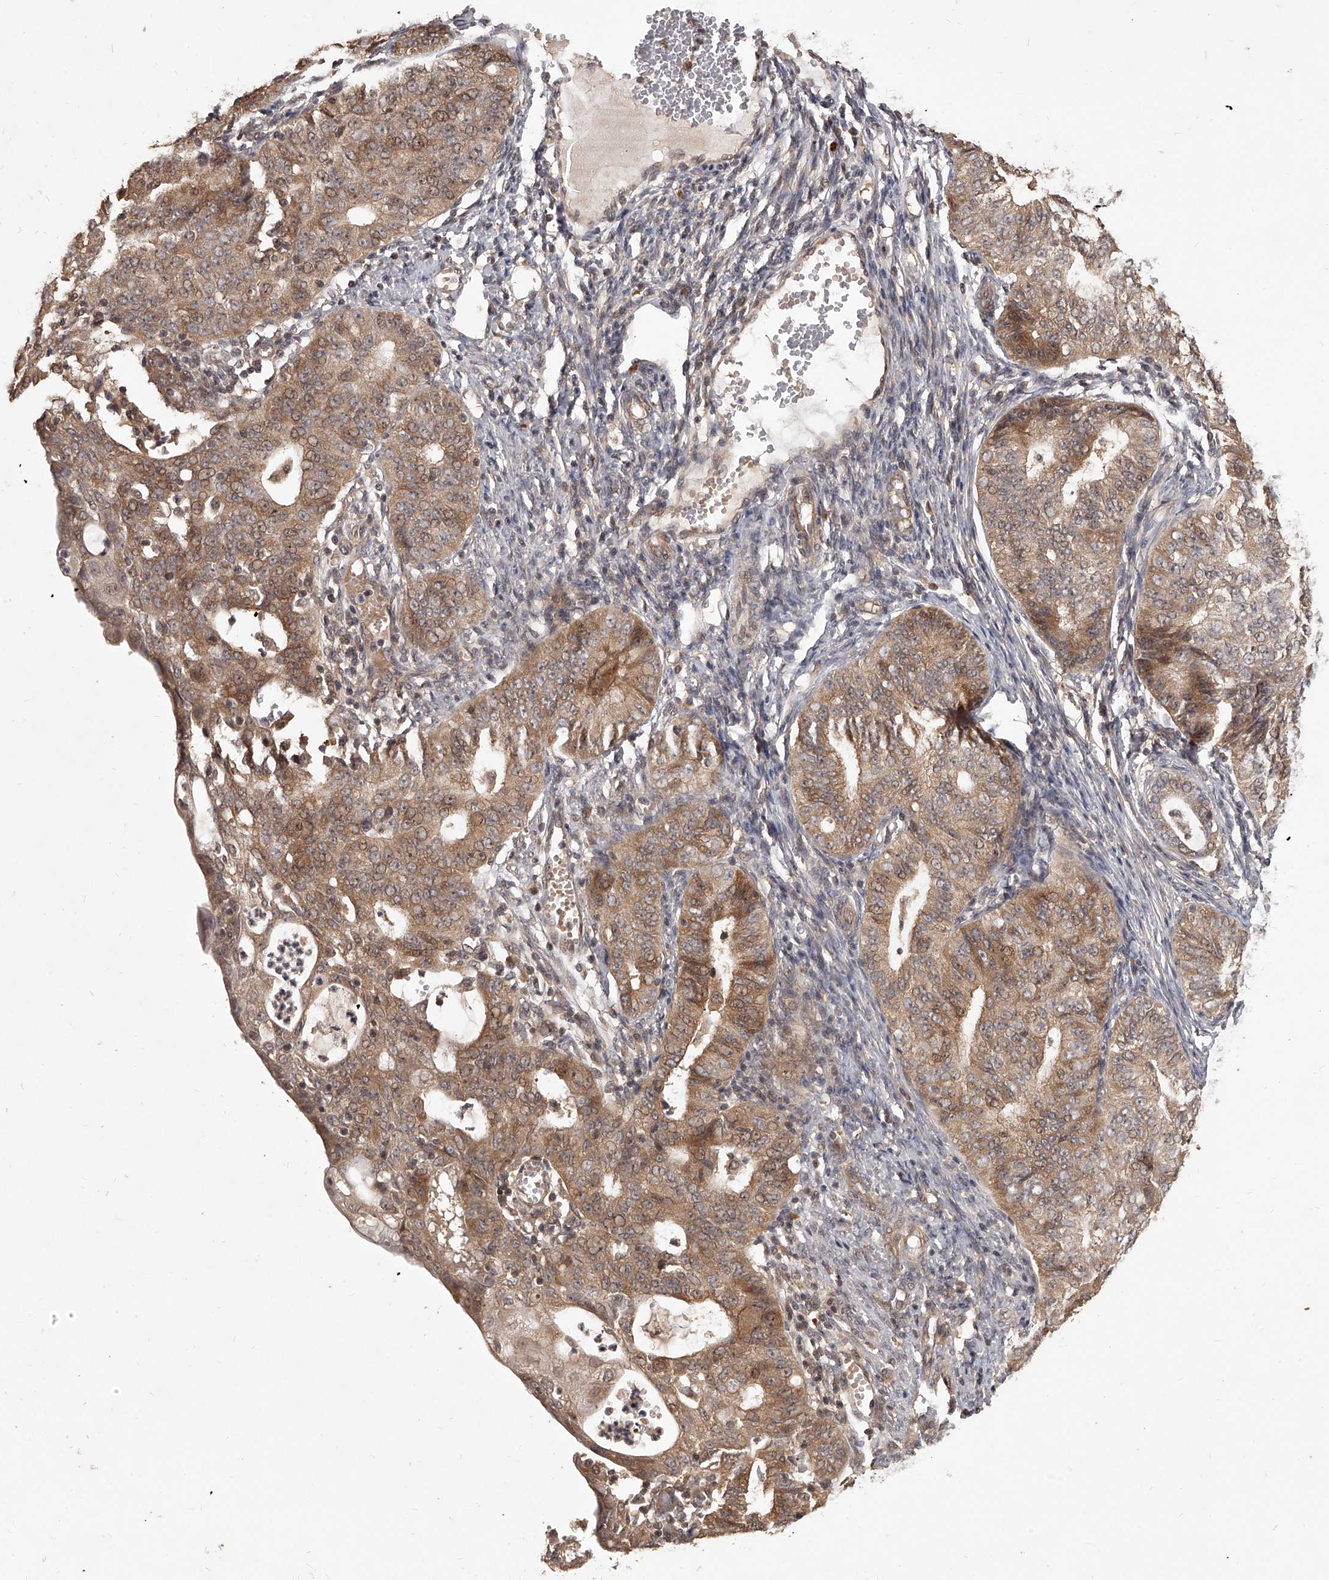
{"staining": {"intensity": "moderate", "quantity": ">75%", "location": "cytoplasmic/membranous"}, "tissue": "endometrial cancer", "cell_type": "Tumor cells", "image_type": "cancer", "snomed": [{"axis": "morphology", "description": "Adenocarcinoma, NOS"}, {"axis": "topography", "description": "Endometrium"}], "caption": "IHC histopathology image of endometrial cancer stained for a protein (brown), which exhibits medium levels of moderate cytoplasmic/membranous expression in about >75% of tumor cells.", "gene": "SLC37A1", "patient": {"sex": "female", "age": 32}}